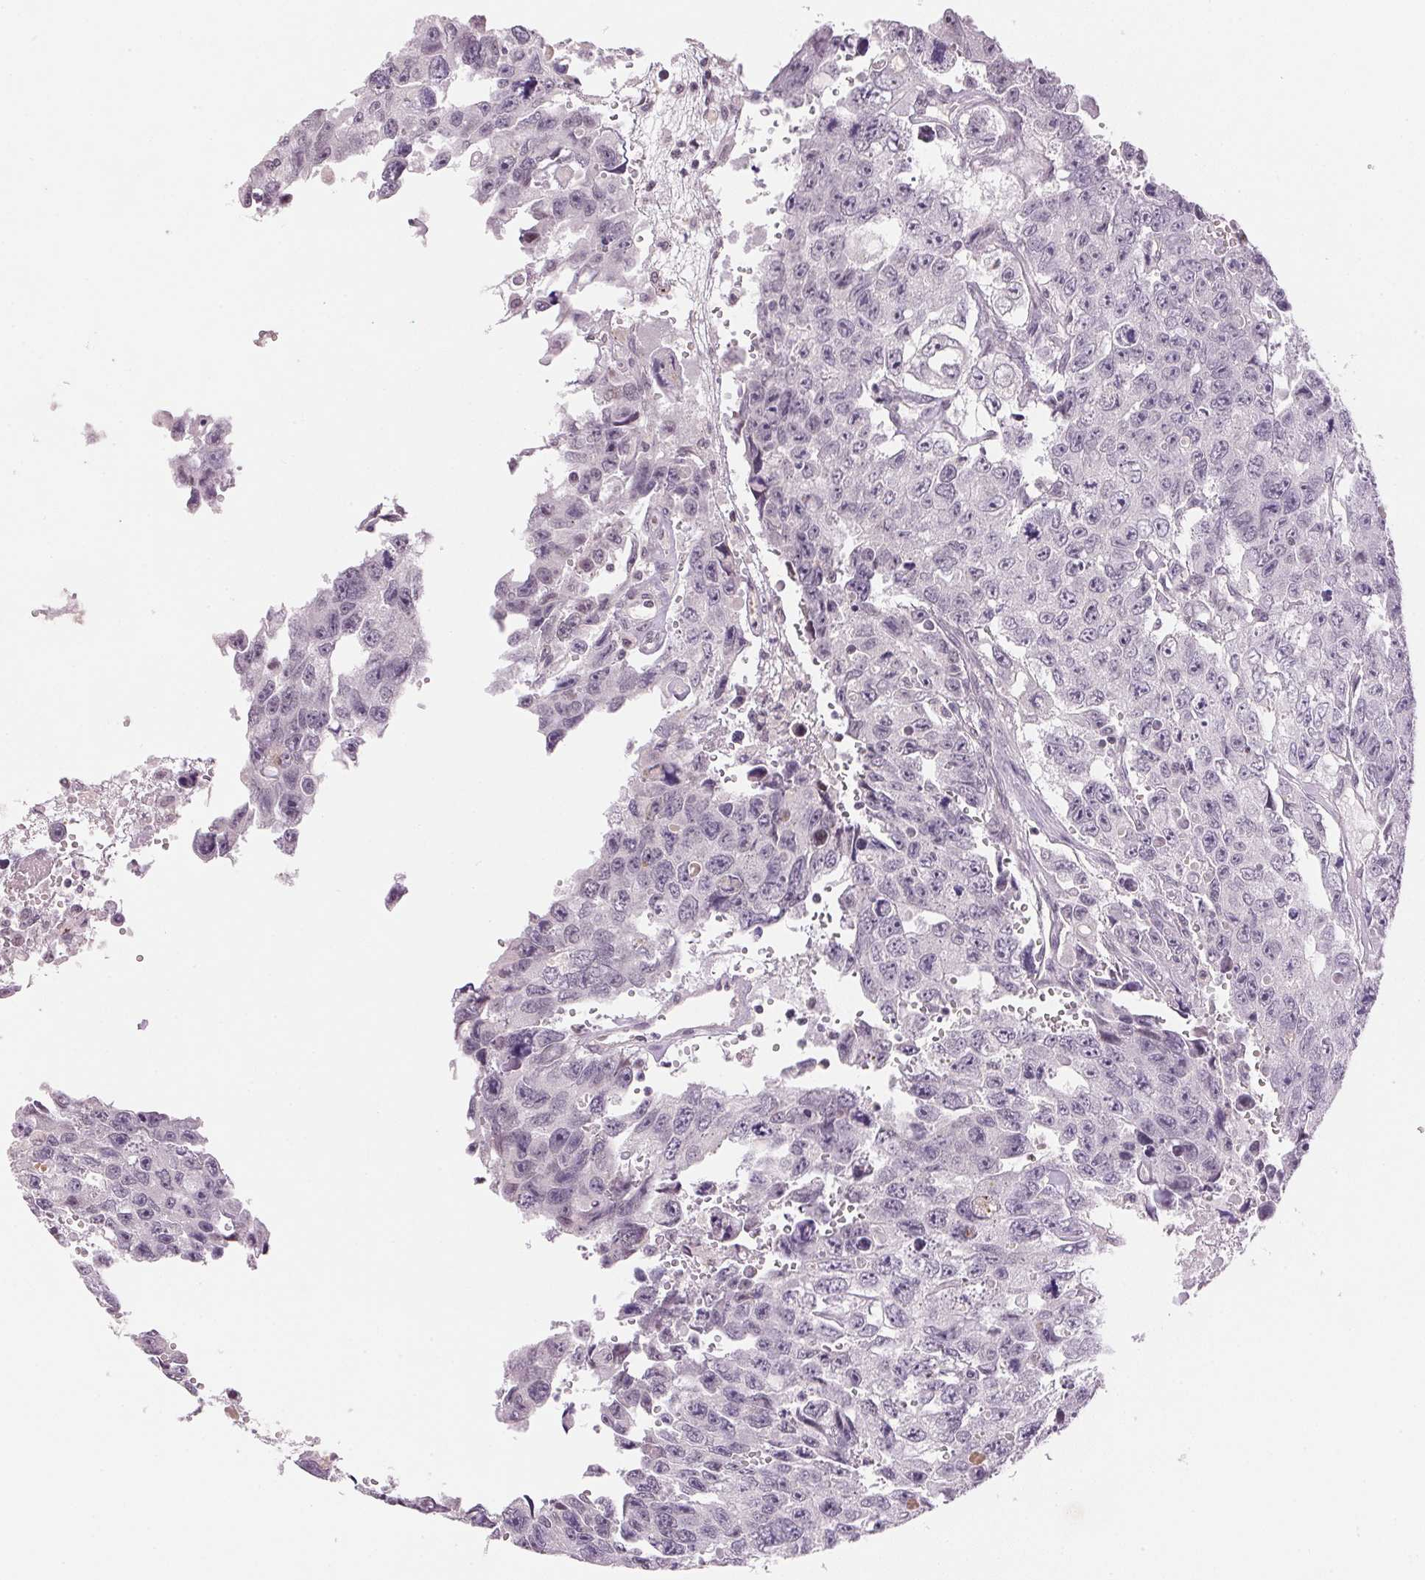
{"staining": {"intensity": "negative", "quantity": "none", "location": "none"}, "tissue": "testis cancer", "cell_type": "Tumor cells", "image_type": "cancer", "snomed": [{"axis": "morphology", "description": "Seminoma, NOS"}, {"axis": "topography", "description": "Testis"}], "caption": "There is no significant expression in tumor cells of testis cancer.", "gene": "FNDC4", "patient": {"sex": "male", "age": 26}}